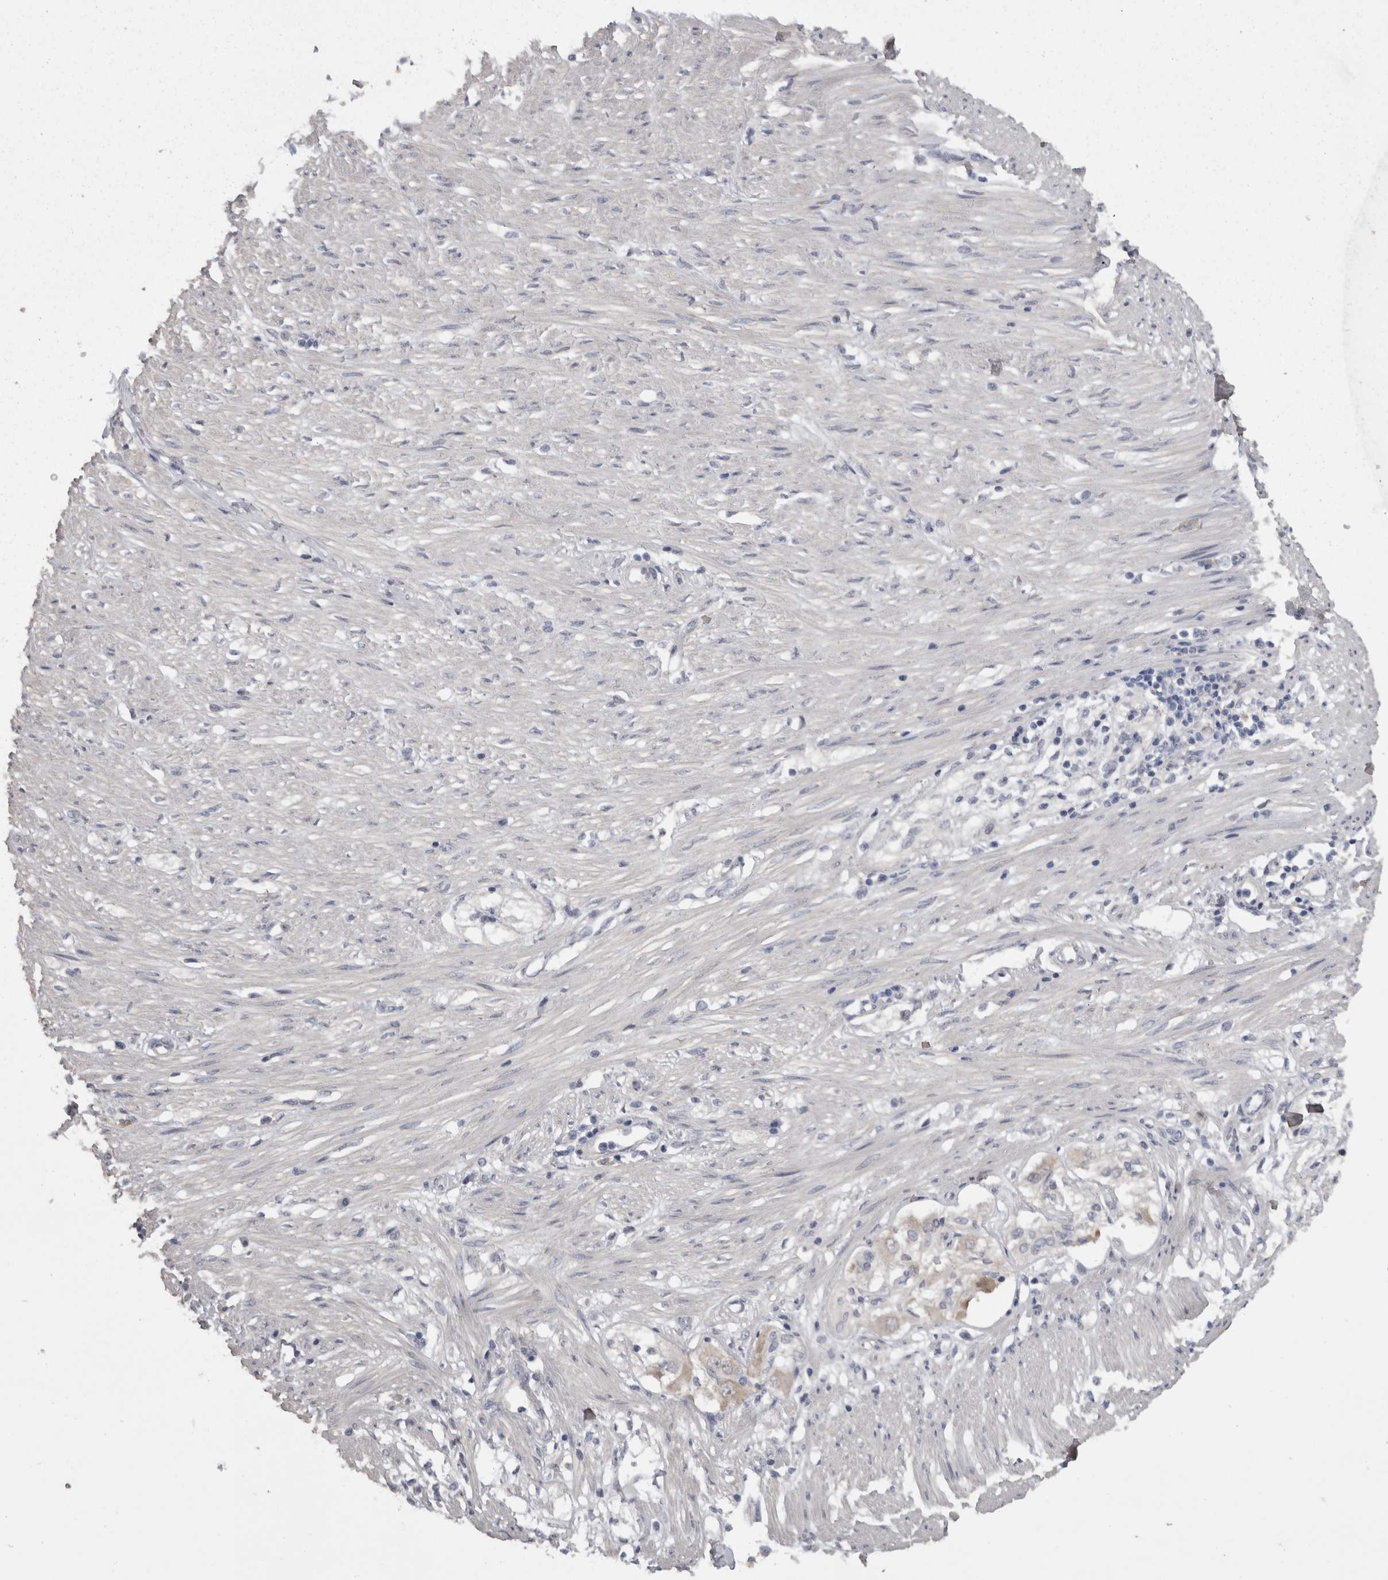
{"staining": {"intensity": "negative", "quantity": "none", "location": "none"}, "tissue": "adipose tissue", "cell_type": "Adipocytes", "image_type": "normal", "snomed": [{"axis": "morphology", "description": "Normal tissue, NOS"}, {"axis": "morphology", "description": "Adenocarcinoma, NOS"}, {"axis": "topography", "description": "Colon"}, {"axis": "topography", "description": "Peripheral nerve tissue"}], "caption": "Immunohistochemistry of benign adipose tissue displays no expression in adipocytes. Nuclei are stained in blue.", "gene": "CAMK2D", "patient": {"sex": "male", "age": 14}}